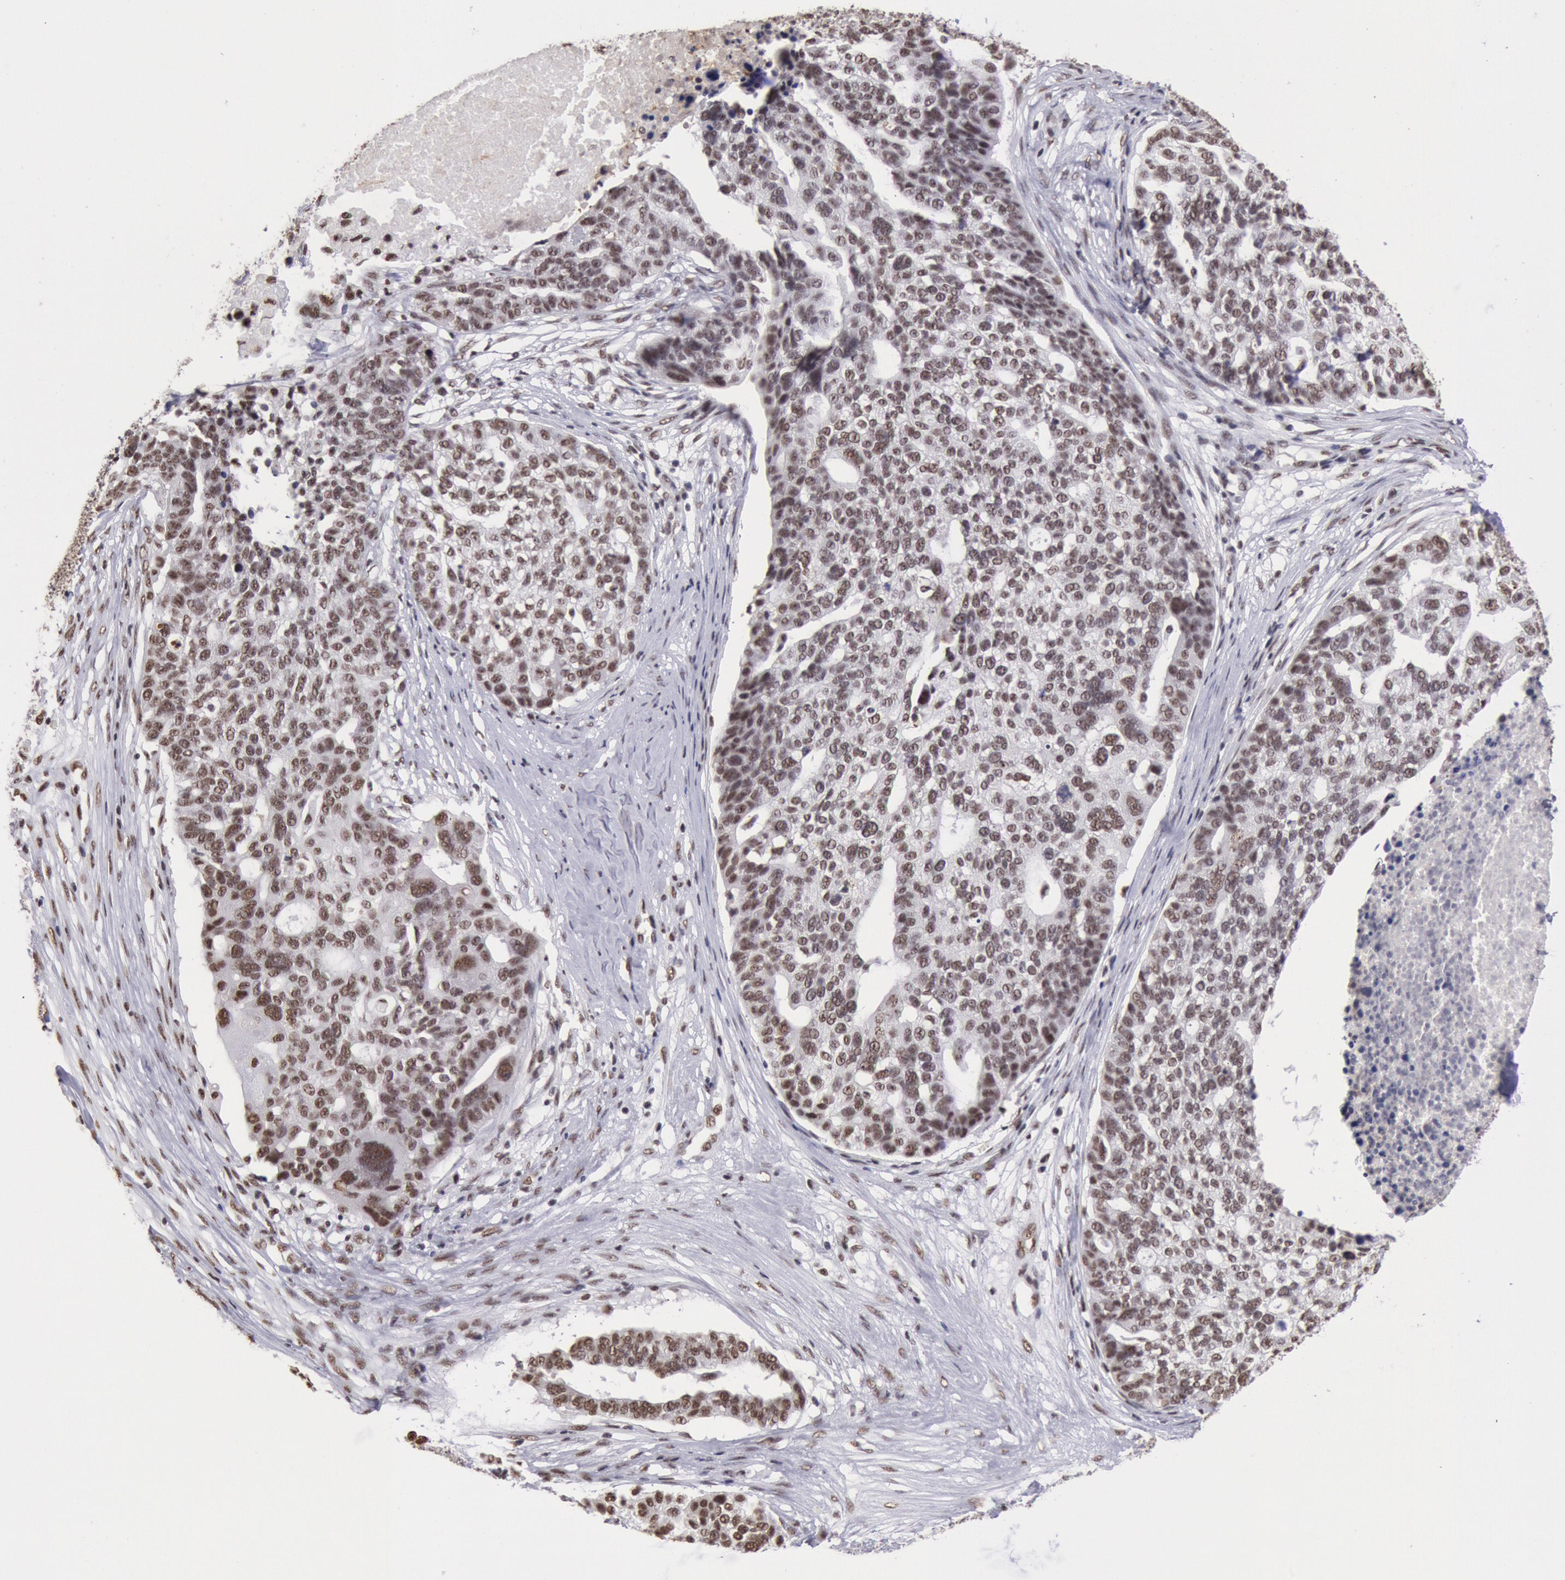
{"staining": {"intensity": "moderate", "quantity": ">75%", "location": "nuclear"}, "tissue": "ovarian cancer", "cell_type": "Tumor cells", "image_type": "cancer", "snomed": [{"axis": "morphology", "description": "Cystadenocarcinoma, serous, NOS"}, {"axis": "topography", "description": "Ovary"}], "caption": "The image exhibits a brown stain indicating the presence of a protein in the nuclear of tumor cells in serous cystadenocarcinoma (ovarian).", "gene": "SNRPD3", "patient": {"sex": "female", "age": 59}}